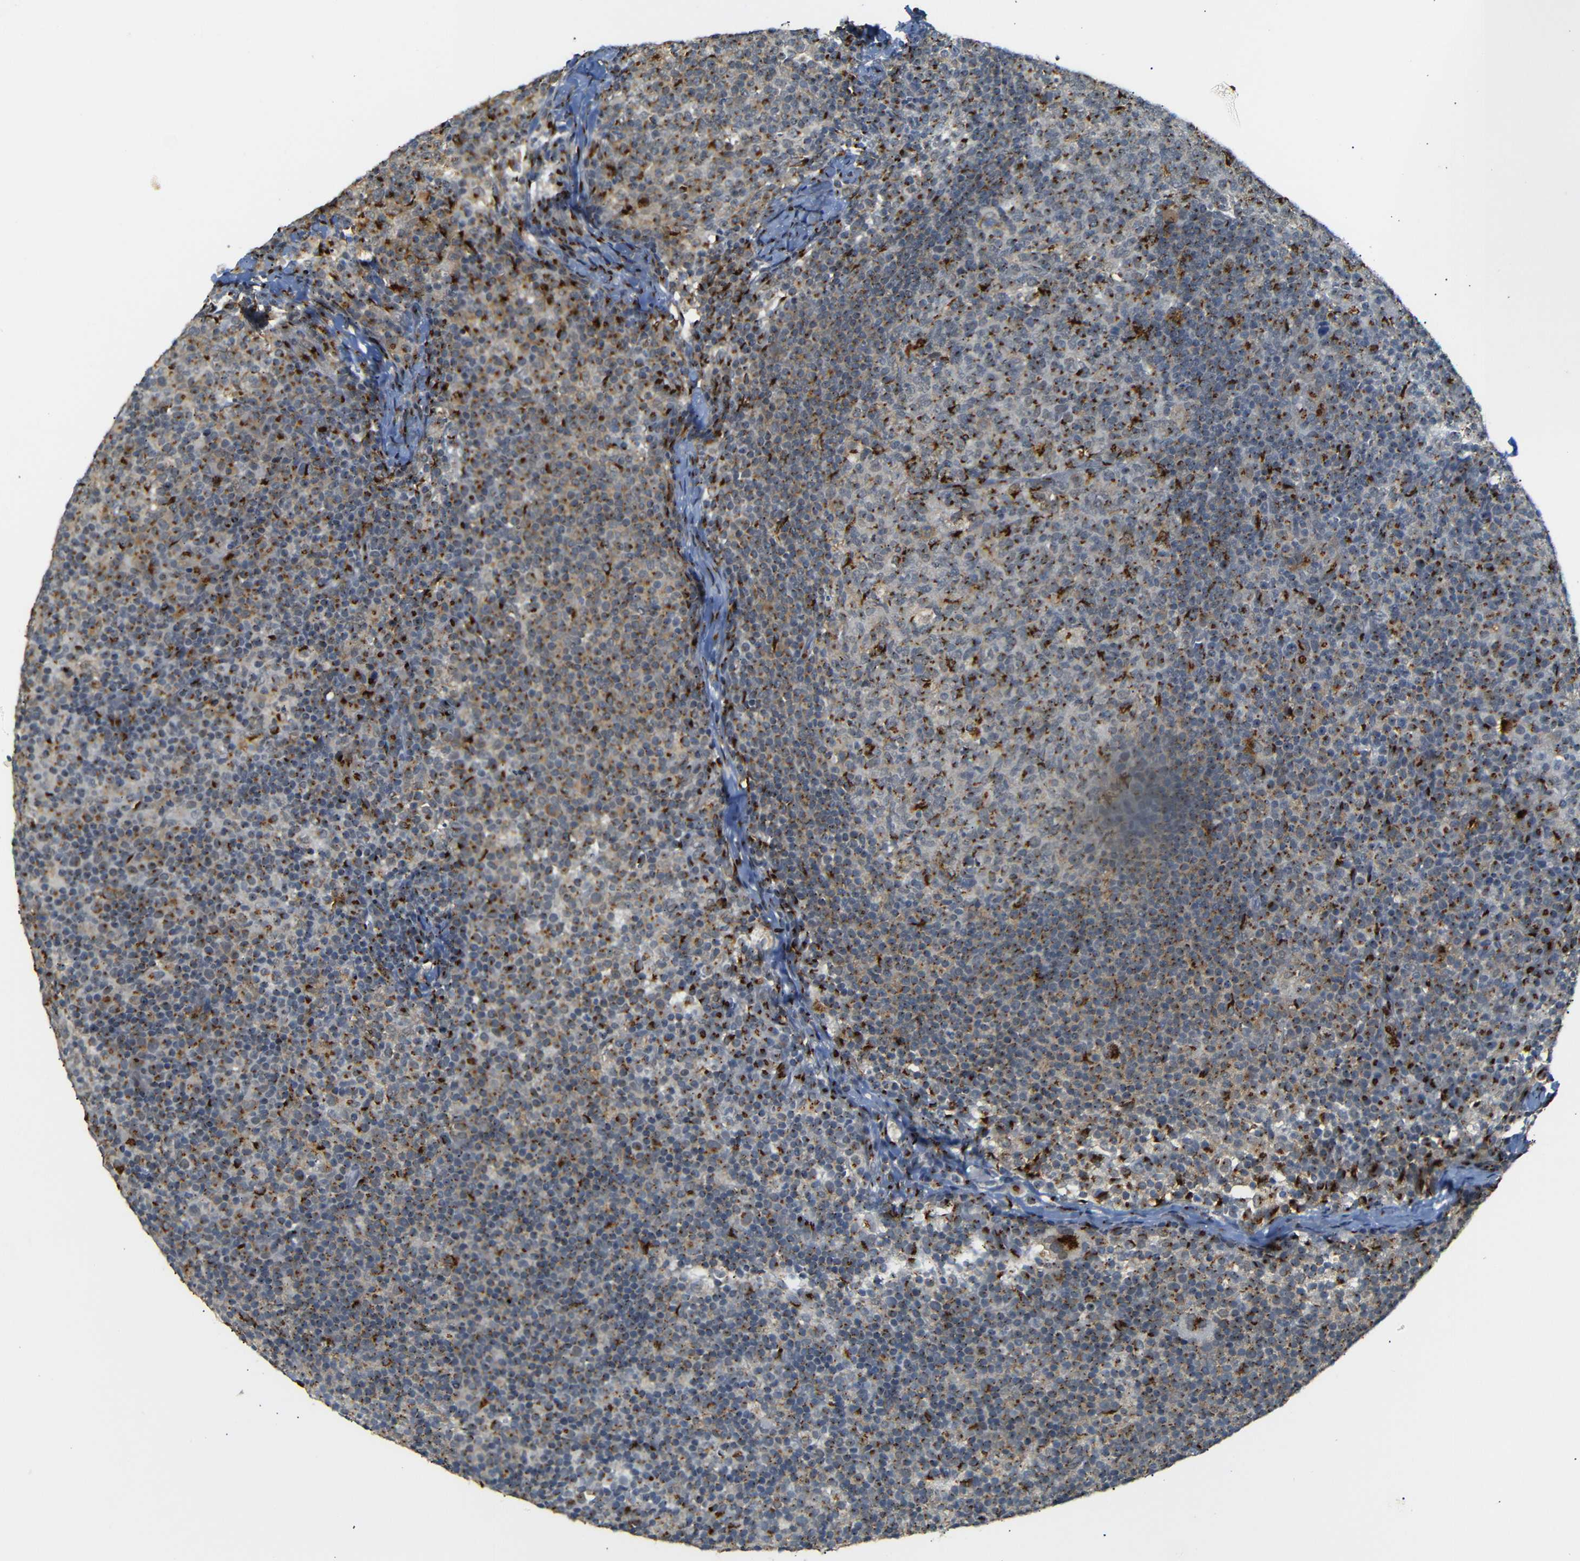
{"staining": {"intensity": "moderate", "quantity": ">75%", "location": "cytoplasmic/membranous"}, "tissue": "lymph node", "cell_type": "Germinal center cells", "image_type": "normal", "snomed": [{"axis": "morphology", "description": "Normal tissue, NOS"}, {"axis": "morphology", "description": "Inflammation, NOS"}, {"axis": "topography", "description": "Lymph node"}], "caption": "Protein staining by immunohistochemistry (IHC) demonstrates moderate cytoplasmic/membranous staining in approximately >75% of germinal center cells in normal lymph node. (DAB (3,3'-diaminobenzidine) IHC with brightfield microscopy, high magnification).", "gene": "TGOLN2", "patient": {"sex": "male", "age": 55}}